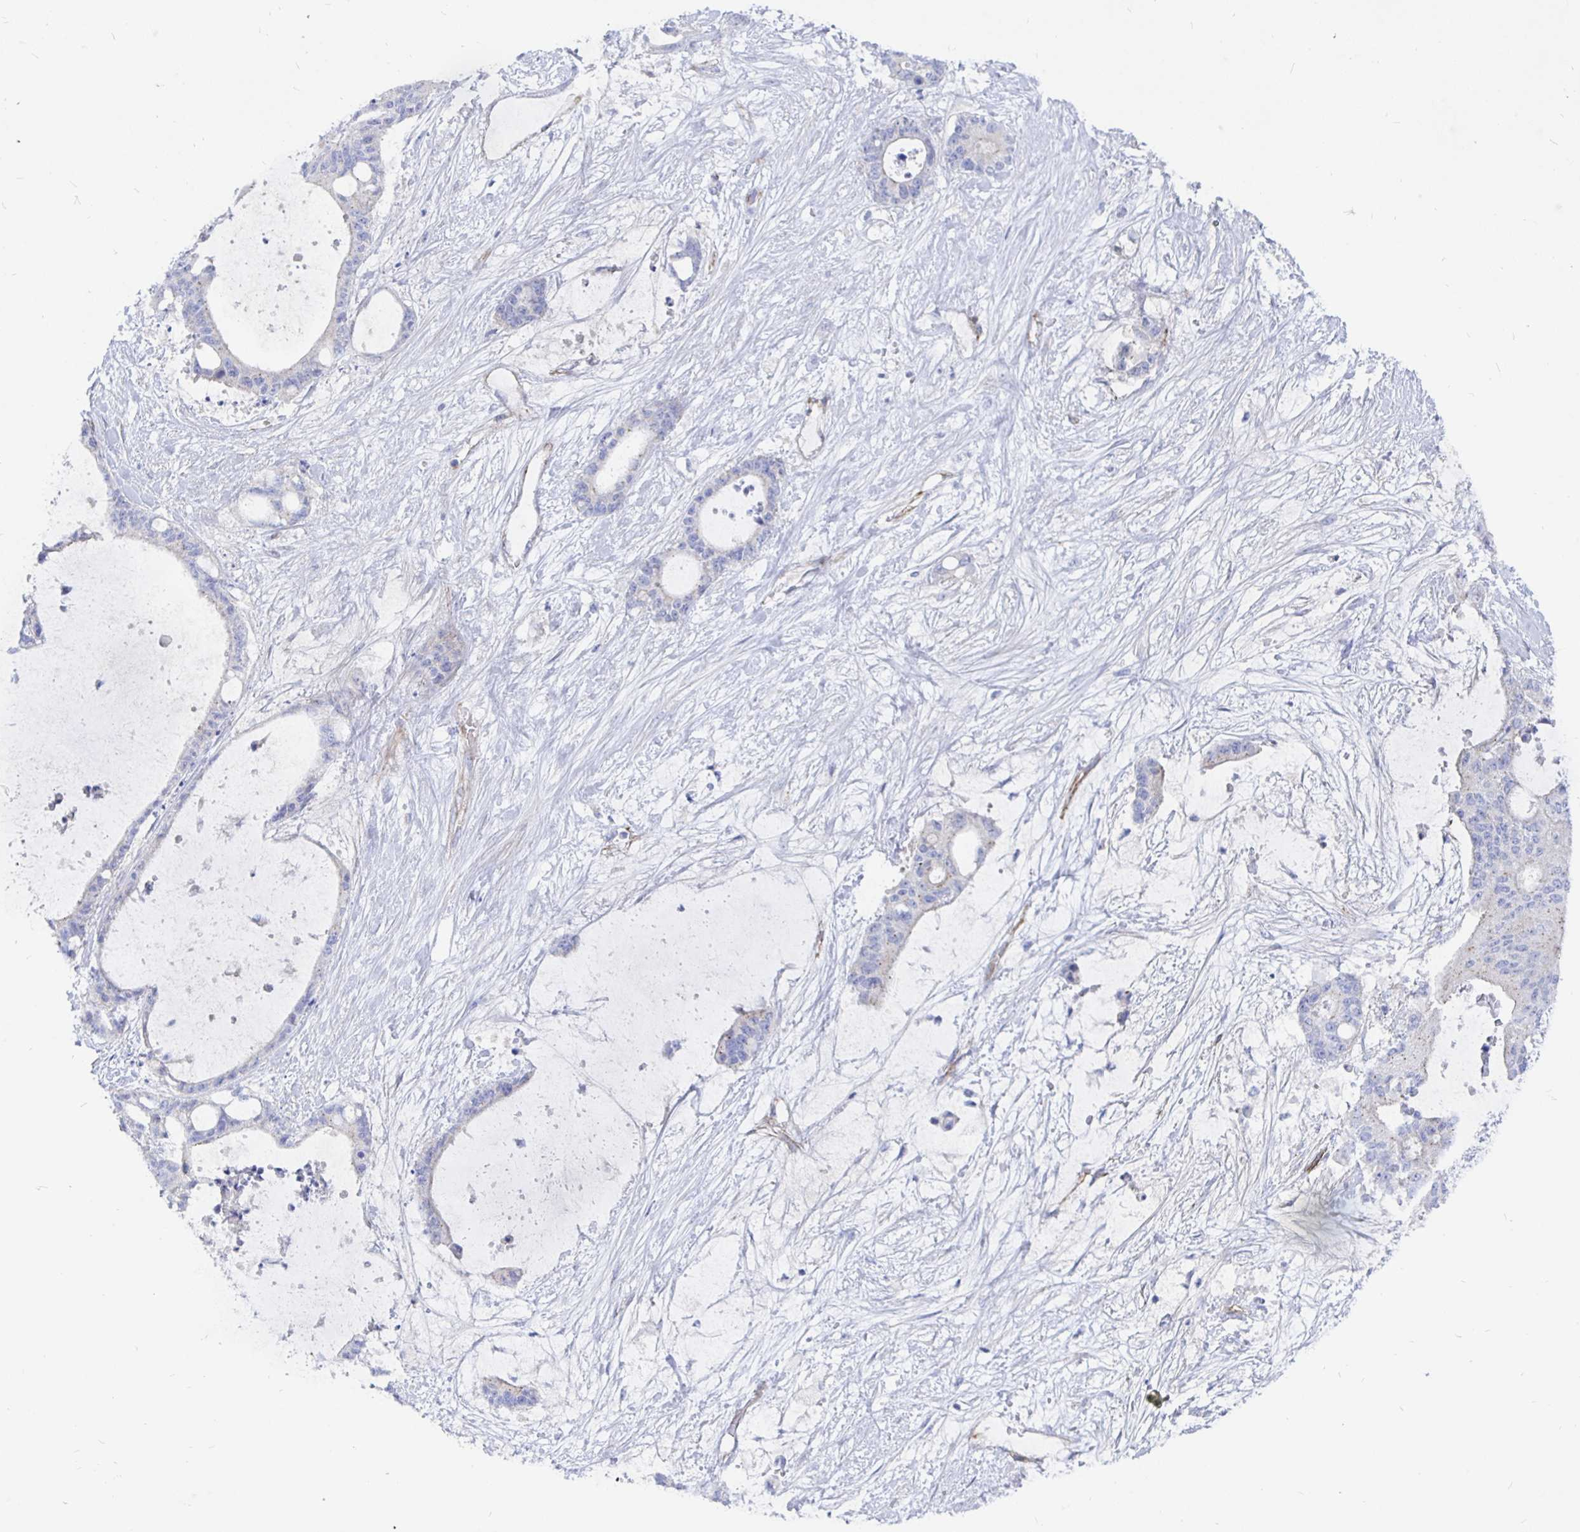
{"staining": {"intensity": "negative", "quantity": "none", "location": "none"}, "tissue": "liver cancer", "cell_type": "Tumor cells", "image_type": "cancer", "snomed": [{"axis": "morphology", "description": "Normal tissue, NOS"}, {"axis": "morphology", "description": "Cholangiocarcinoma"}, {"axis": "topography", "description": "Liver"}, {"axis": "topography", "description": "Peripheral nerve tissue"}], "caption": "High magnification brightfield microscopy of liver cholangiocarcinoma stained with DAB (brown) and counterstained with hematoxylin (blue): tumor cells show no significant positivity.", "gene": "COX16", "patient": {"sex": "female", "age": 73}}